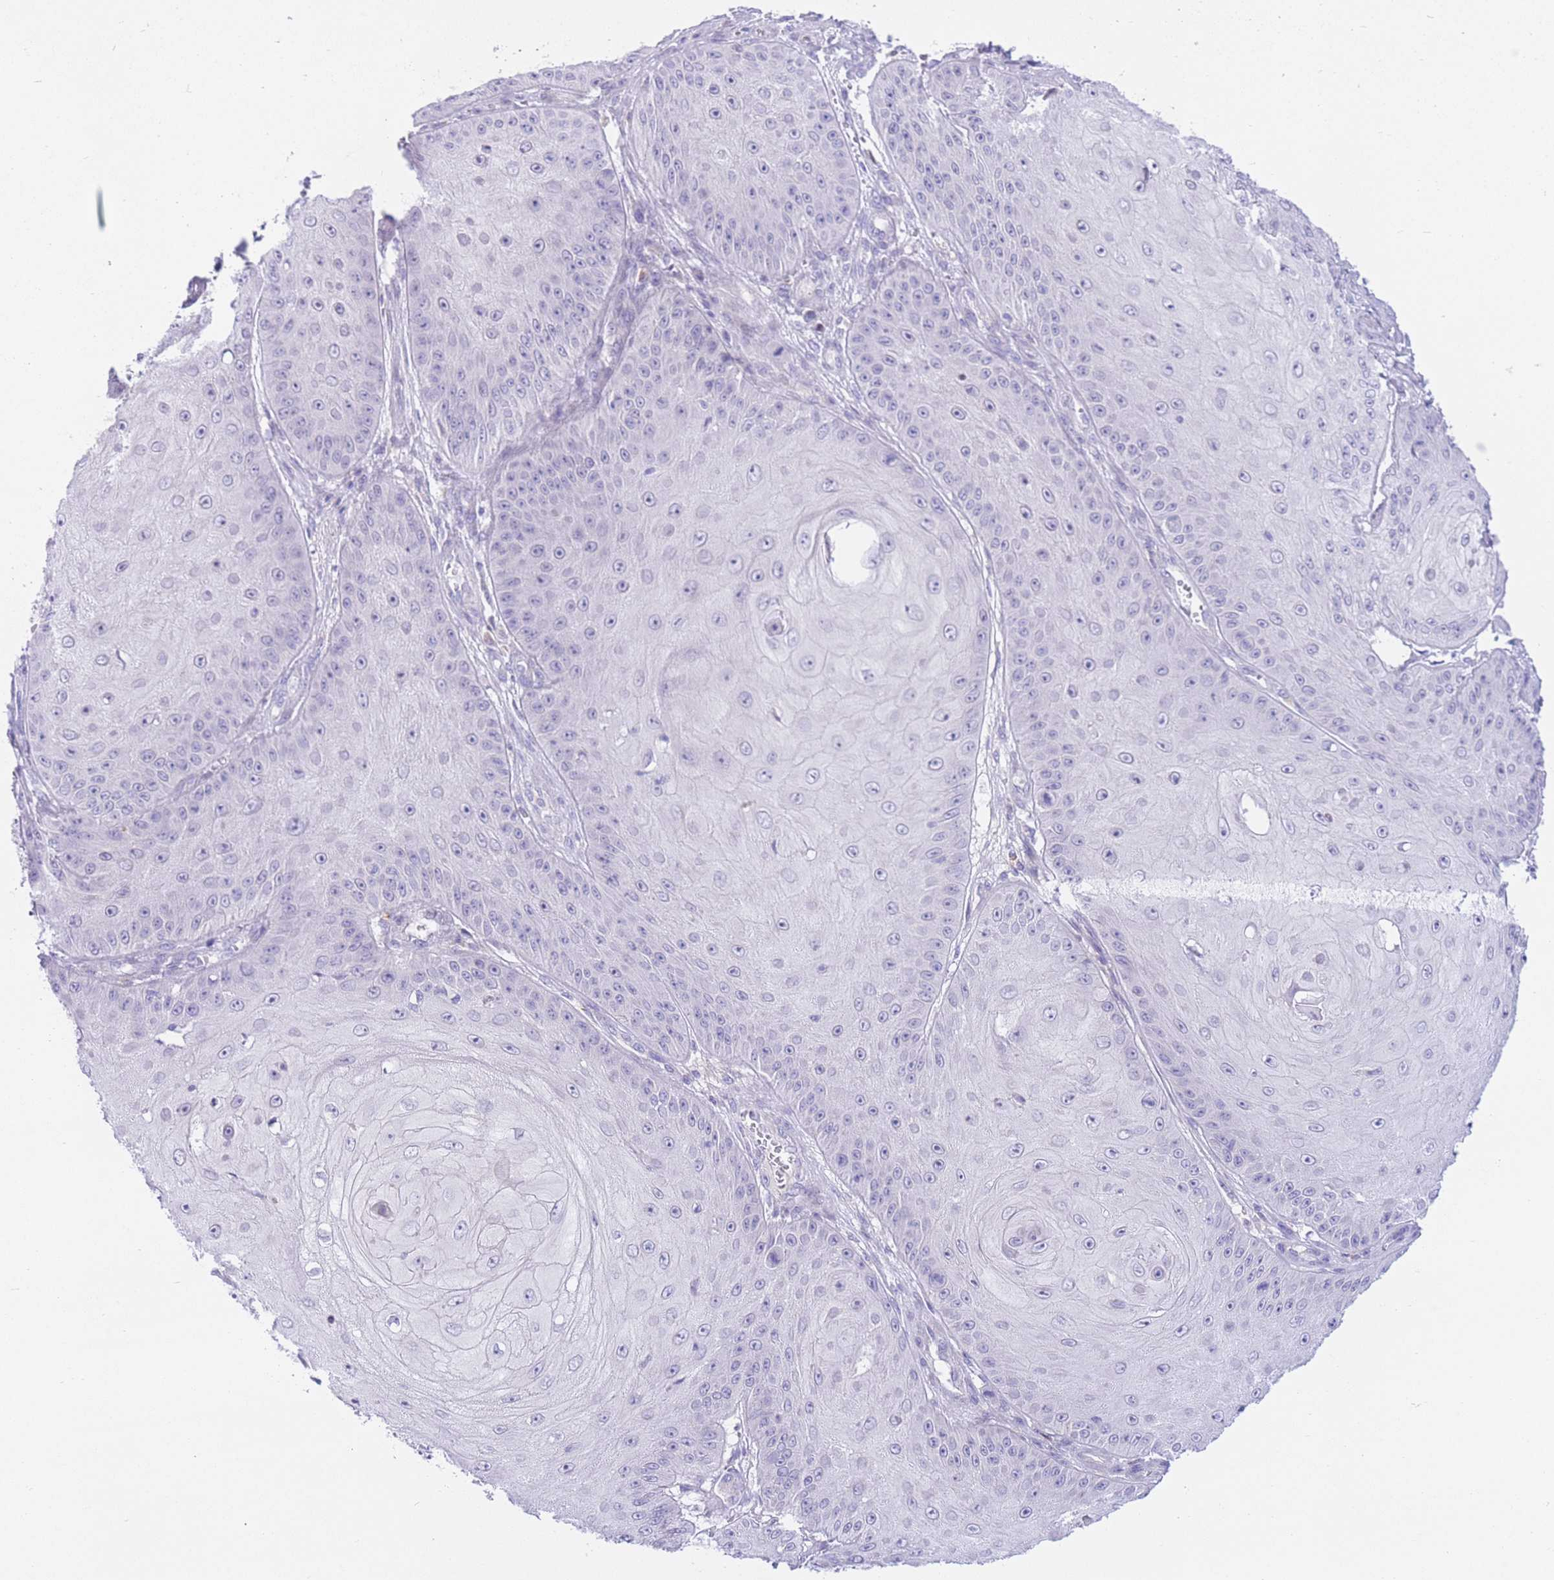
{"staining": {"intensity": "negative", "quantity": "none", "location": "none"}, "tissue": "skin cancer", "cell_type": "Tumor cells", "image_type": "cancer", "snomed": [{"axis": "morphology", "description": "Squamous cell carcinoma, NOS"}, {"axis": "topography", "description": "Skin"}], "caption": "A high-resolution histopathology image shows immunohistochemistry (IHC) staining of skin cancer (squamous cell carcinoma), which shows no significant expression in tumor cells.", "gene": "RPL39L", "patient": {"sex": "male", "age": 70}}